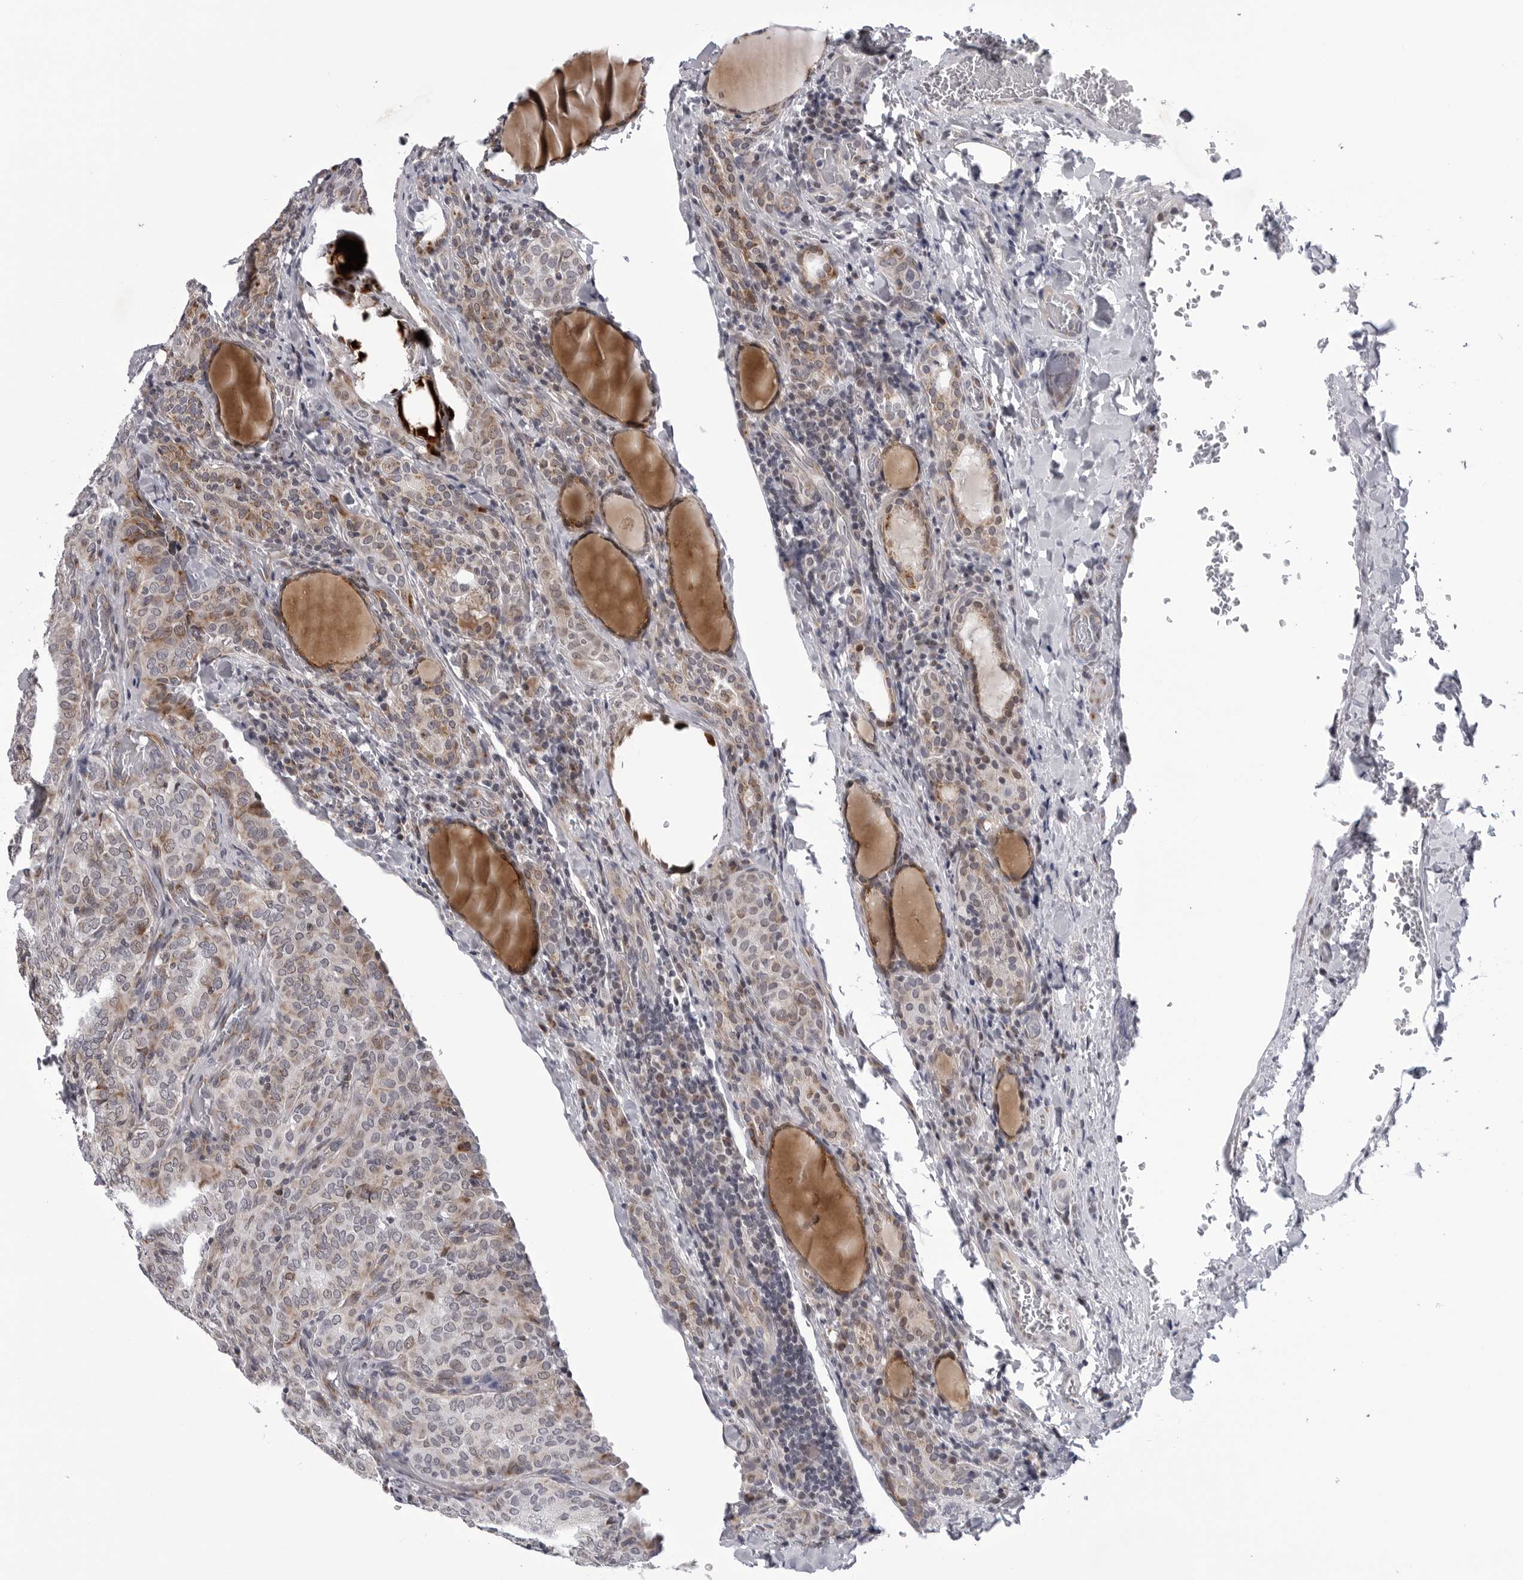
{"staining": {"intensity": "weak", "quantity": "<25%", "location": "cytoplasmic/membranous"}, "tissue": "thyroid cancer", "cell_type": "Tumor cells", "image_type": "cancer", "snomed": [{"axis": "morphology", "description": "Normal tissue, NOS"}, {"axis": "morphology", "description": "Papillary adenocarcinoma, NOS"}, {"axis": "topography", "description": "Thyroid gland"}], "caption": "Immunohistochemistry micrograph of neoplastic tissue: human thyroid cancer stained with DAB demonstrates no significant protein expression in tumor cells.", "gene": "CDK20", "patient": {"sex": "female", "age": 30}}